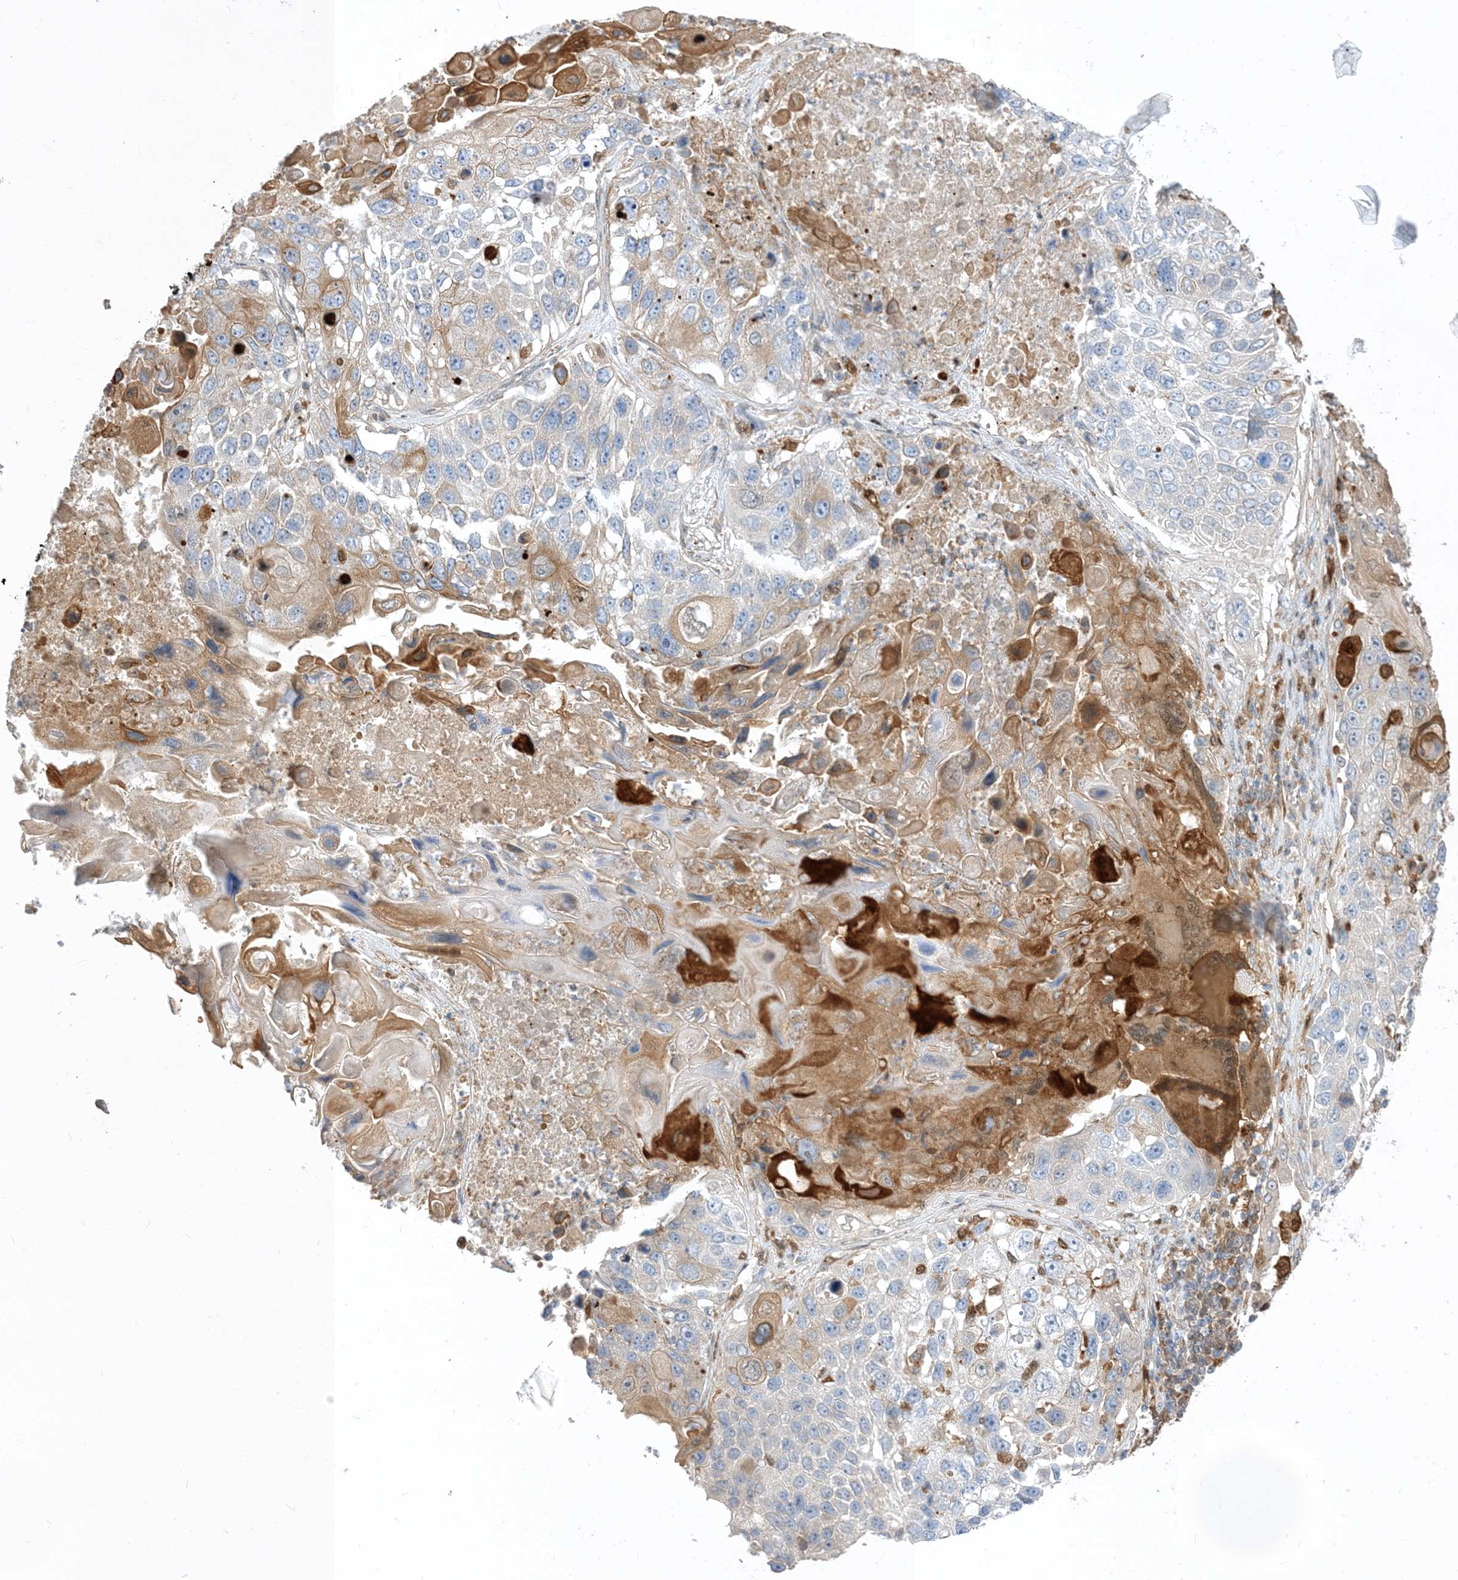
{"staining": {"intensity": "moderate", "quantity": "<25%", "location": "cytoplasmic/membranous"}, "tissue": "lung cancer", "cell_type": "Tumor cells", "image_type": "cancer", "snomed": [{"axis": "morphology", "description": "Squamous cell carcinoma, NOS"}, {"axis": "topography", "description": "Lung"}], "caption": "Lung squamous cell carcinoma stained for a protein shows moderate cytoplasmic/membranous positivity in tumor cells.", "gene": "NAGK", "patient": {"sex": "male", "age": 61}}